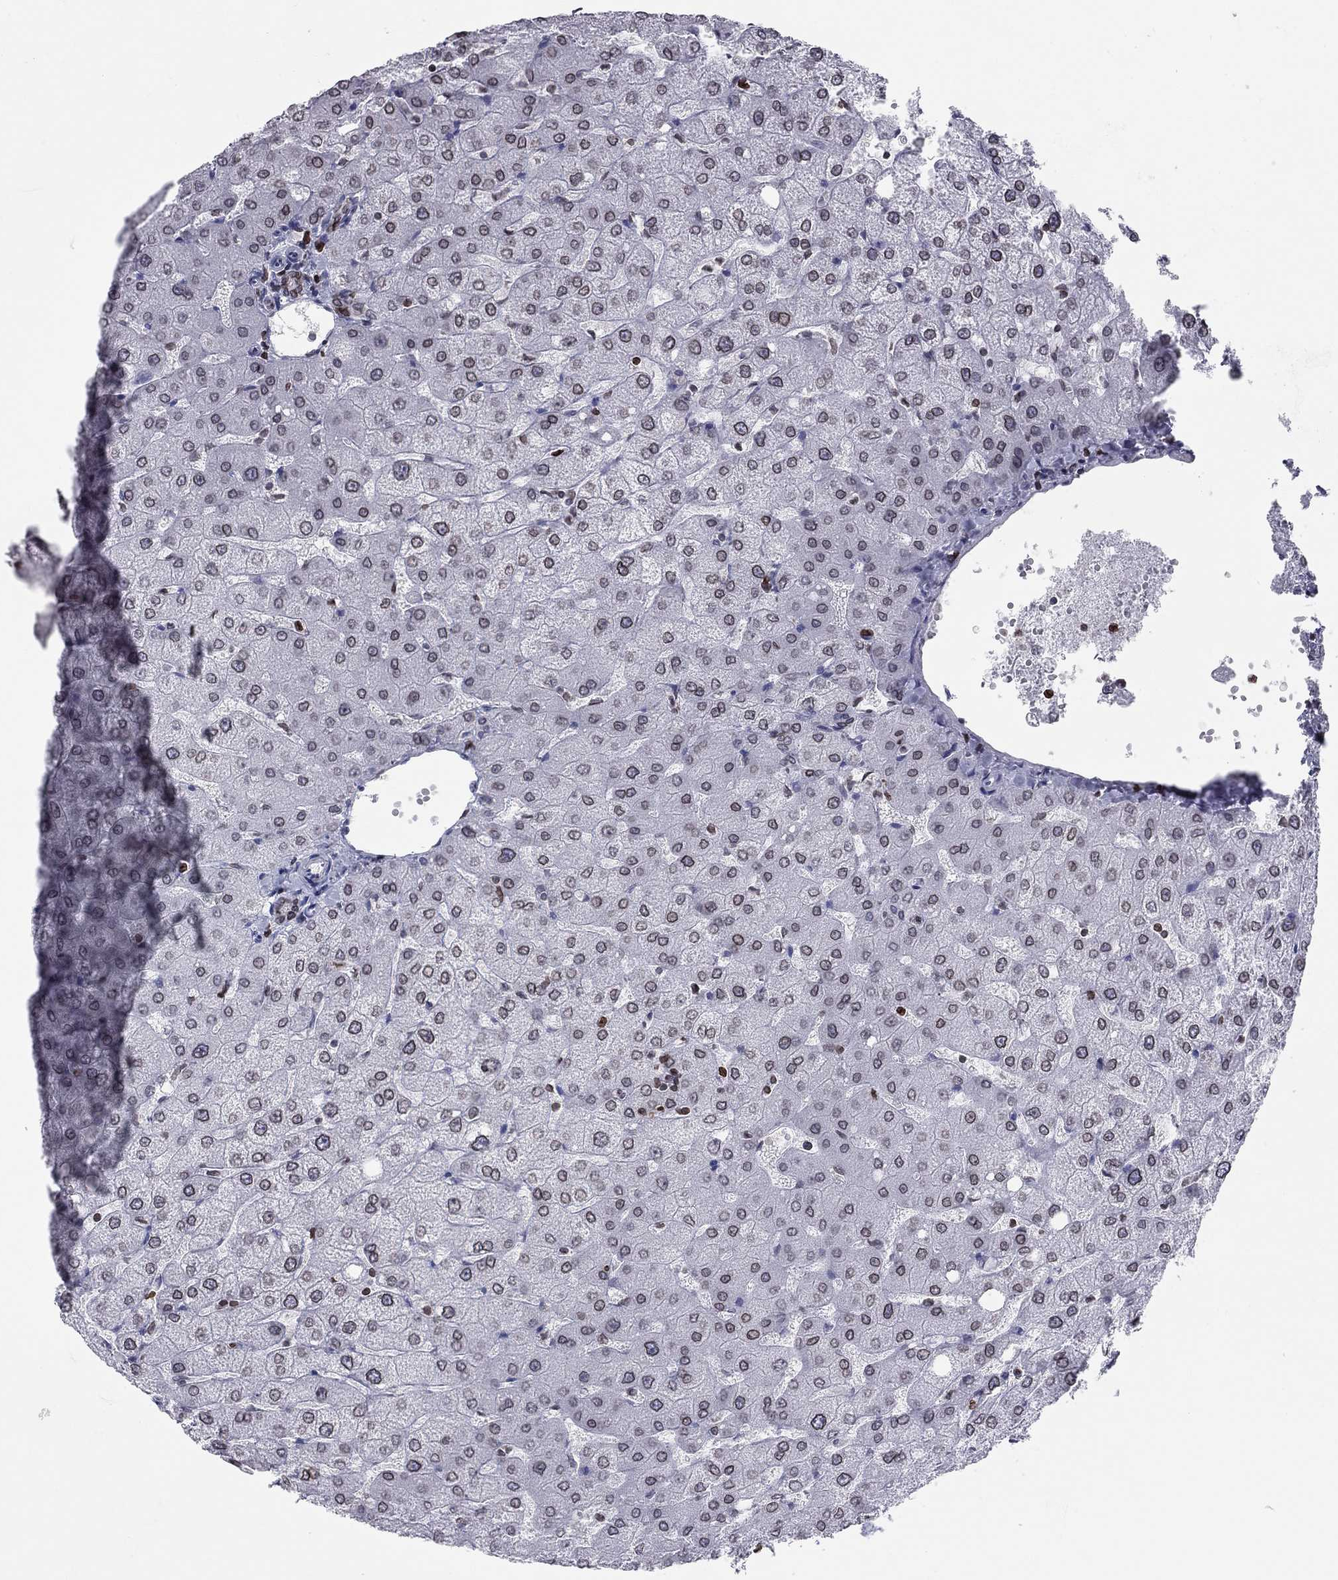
{"staining": {"intensity": "weak", "quantity": ">75%", "location": "cytoplasmic/membranous,nuclear"}, "tissue": "liver", "cell_type": "Cholangiocytes", "image_type": "normal", "snomed": [{"axis": "morphology", "description": "Normal tissue, NOS"}, {"axis": "topography", "description": "Liver"}], "caption": "Weak cytoplasmic/membranous,nuclear positivity is present in about >75% of cholangiocytes in normal liver. Nuclei are stained in blue.", "gene": "ESPL1", "patient": {"sex": "female", "age": 54}}